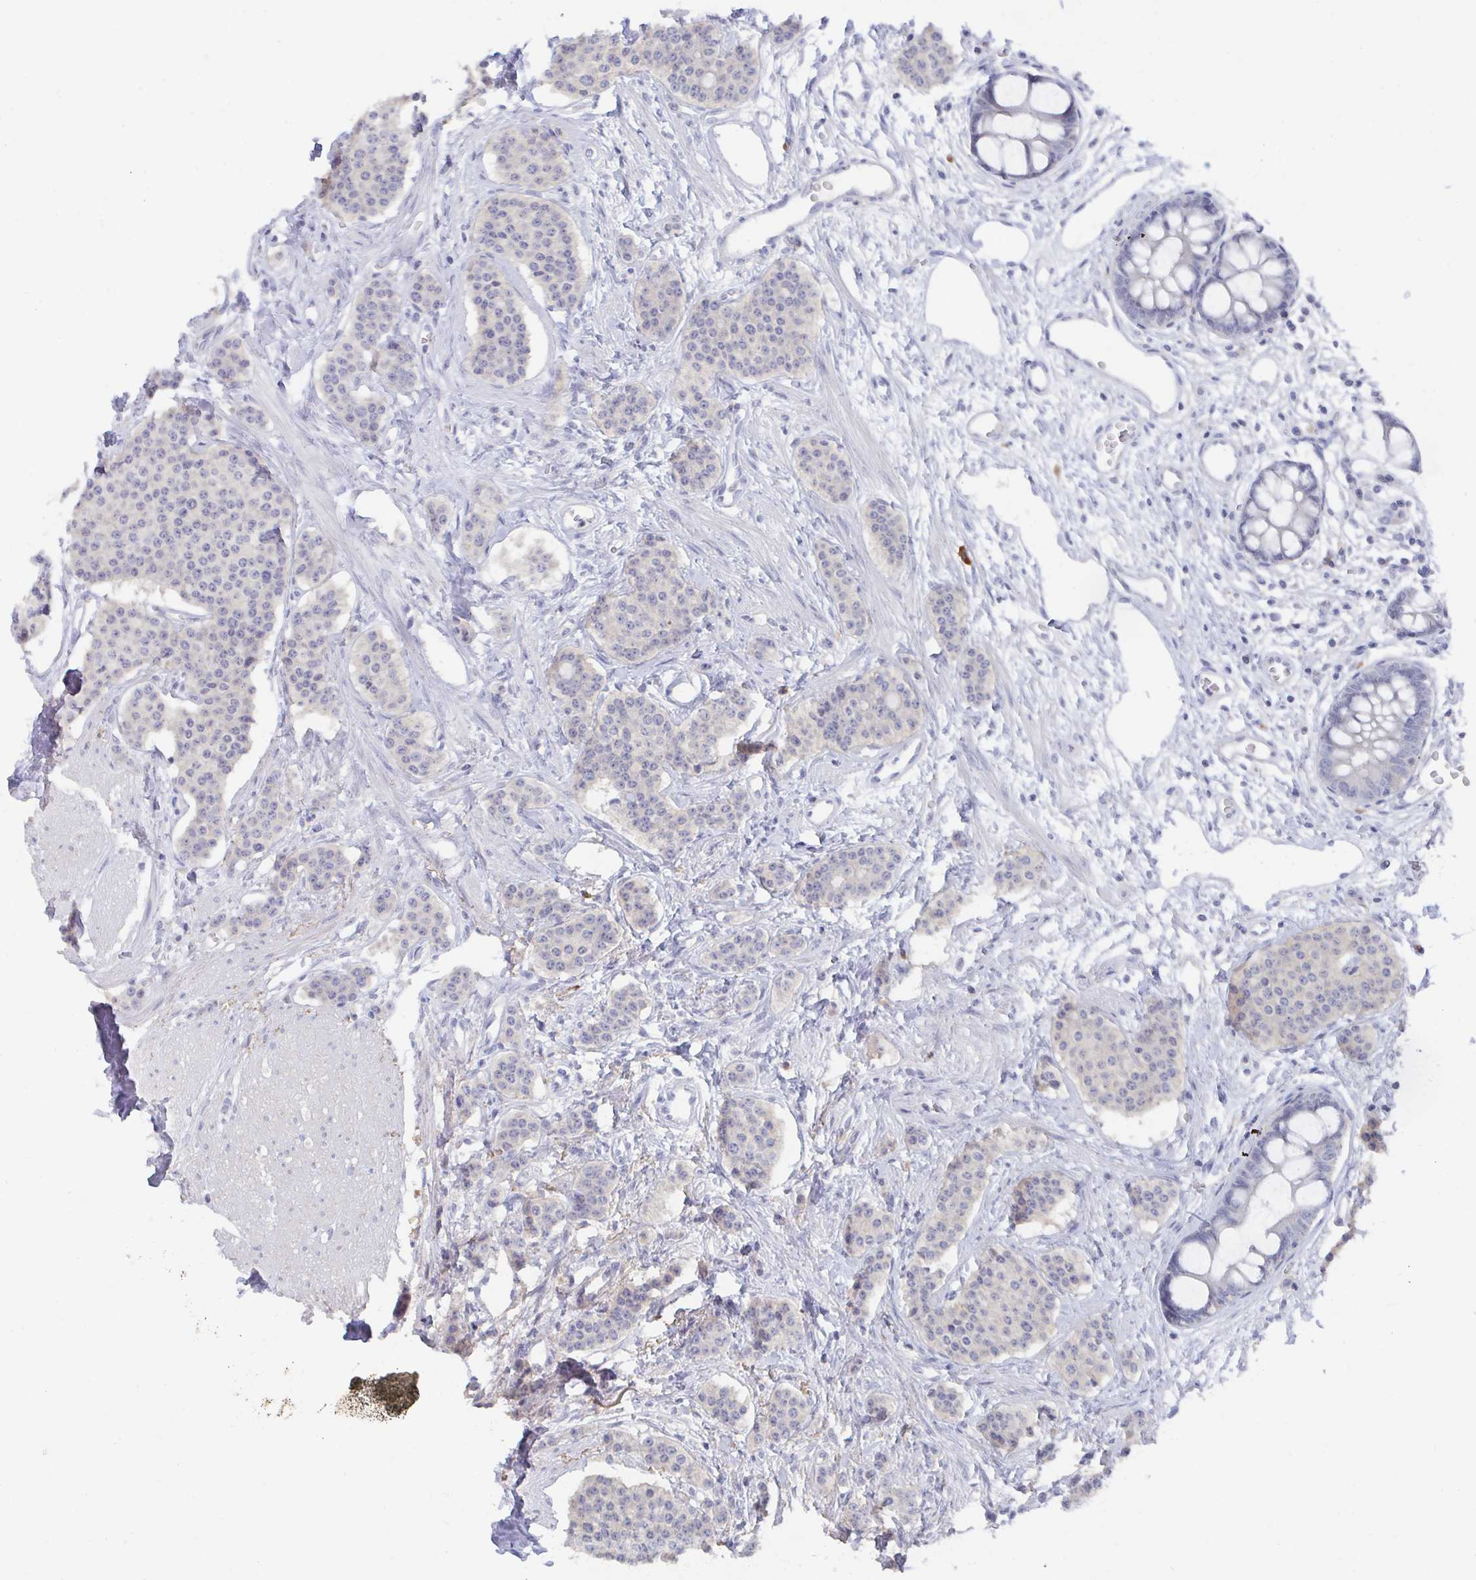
{"staining": {"intensity": "negative", "quantity": "none", "location": "none"}, "tissue": "carcinoid", "cell_type": "Tumor cells", "image_type": "cancer", "snomed": [{"axis": "morphology", "description": "Carcinoid, malignant, NOS"}, {"axis": "topography", "description": "Small intestine"}], "caption": "Carcinoid was stained to show a protein in brown. There is no significant staining in tumor cells.", "gene": "KCNK5", "patient": {"sex": "female", "age": 64}}